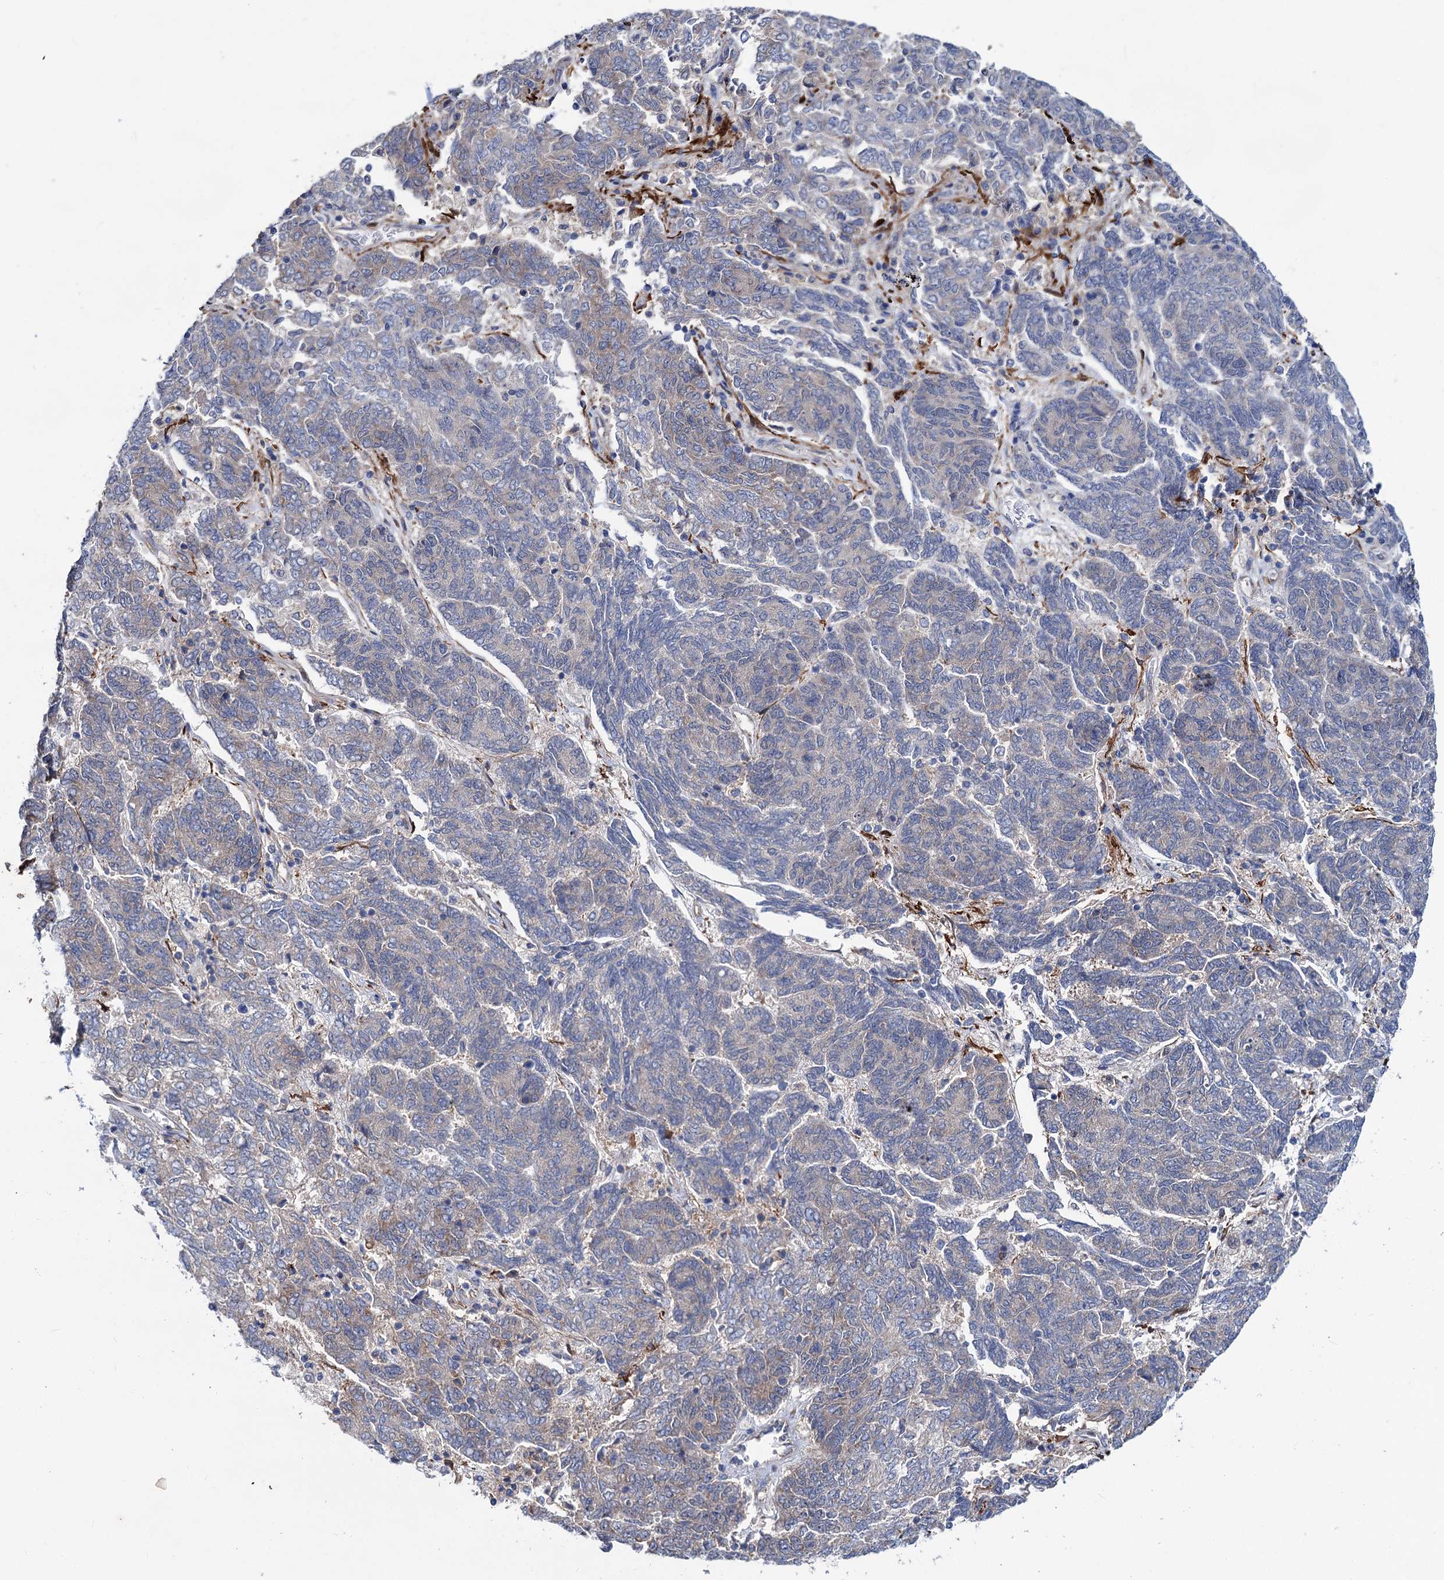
{"staining": {"intensity": "weak", "quantity": "<25%", "location": "cytoplasmic/membranous"}, "tissue": "endometrial cancer", "cell_type": "Tumor cells", "image_type": "cancer", "snomed": [{"axis": "morphology", "description": "Adenocarcinoma, NOS"}, {"axis": "topography", "description": "Endometrium"}], "caption": "There is no significant expression in tumor cells of endometrial adenocarcinoma.", "gene": "TRIM55", "patient": {"sex": "female", "age": 80}}